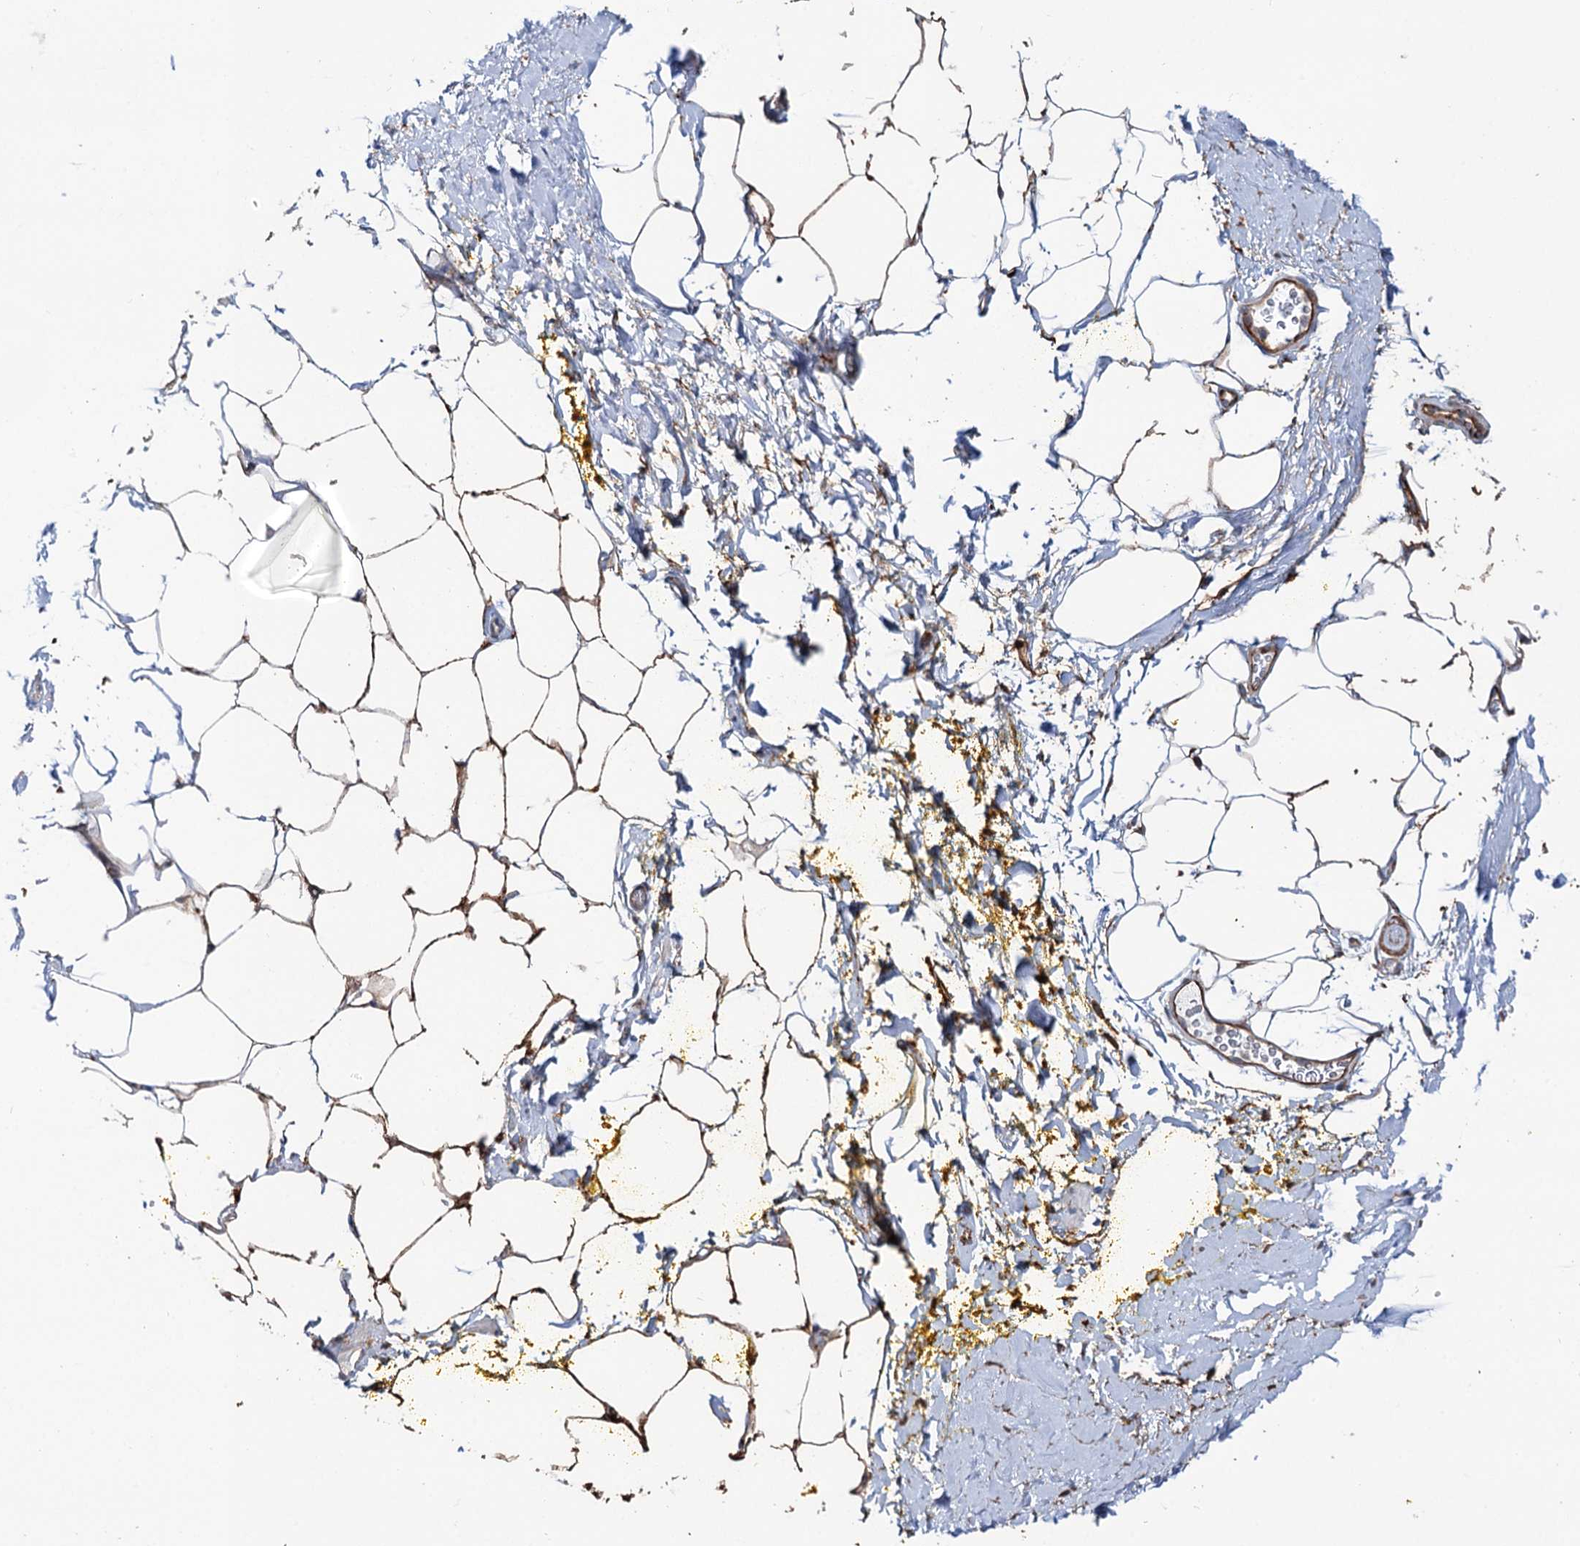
{"staining": {"intensity": "moderate", "quantity": ">75%", "location": "cytoplasmic/membranous"}, "tissue": "adipose tissue", "cell_type": "Adipocytes", "image_type": "normal", "snomed": [{"axis": "morphology", "description": "Normal tissue, NOS"}, {"axis": "morphology", "description": "Adenocarcinoma, Low grade"}, {"axis": "topography", "description": "Prostate"}, {"axis": "topography", "description": "Peripheral nerve tissue"}], "caption": "About >75% of adipocytes in unremarkable human adipose tissue exhibit moderate cytoplasmic/membranous protein expression as visualized by brown immunohistochemical staining.", "gene": "PTDSS2", "patient": {"sex": "male", "age": 63}}